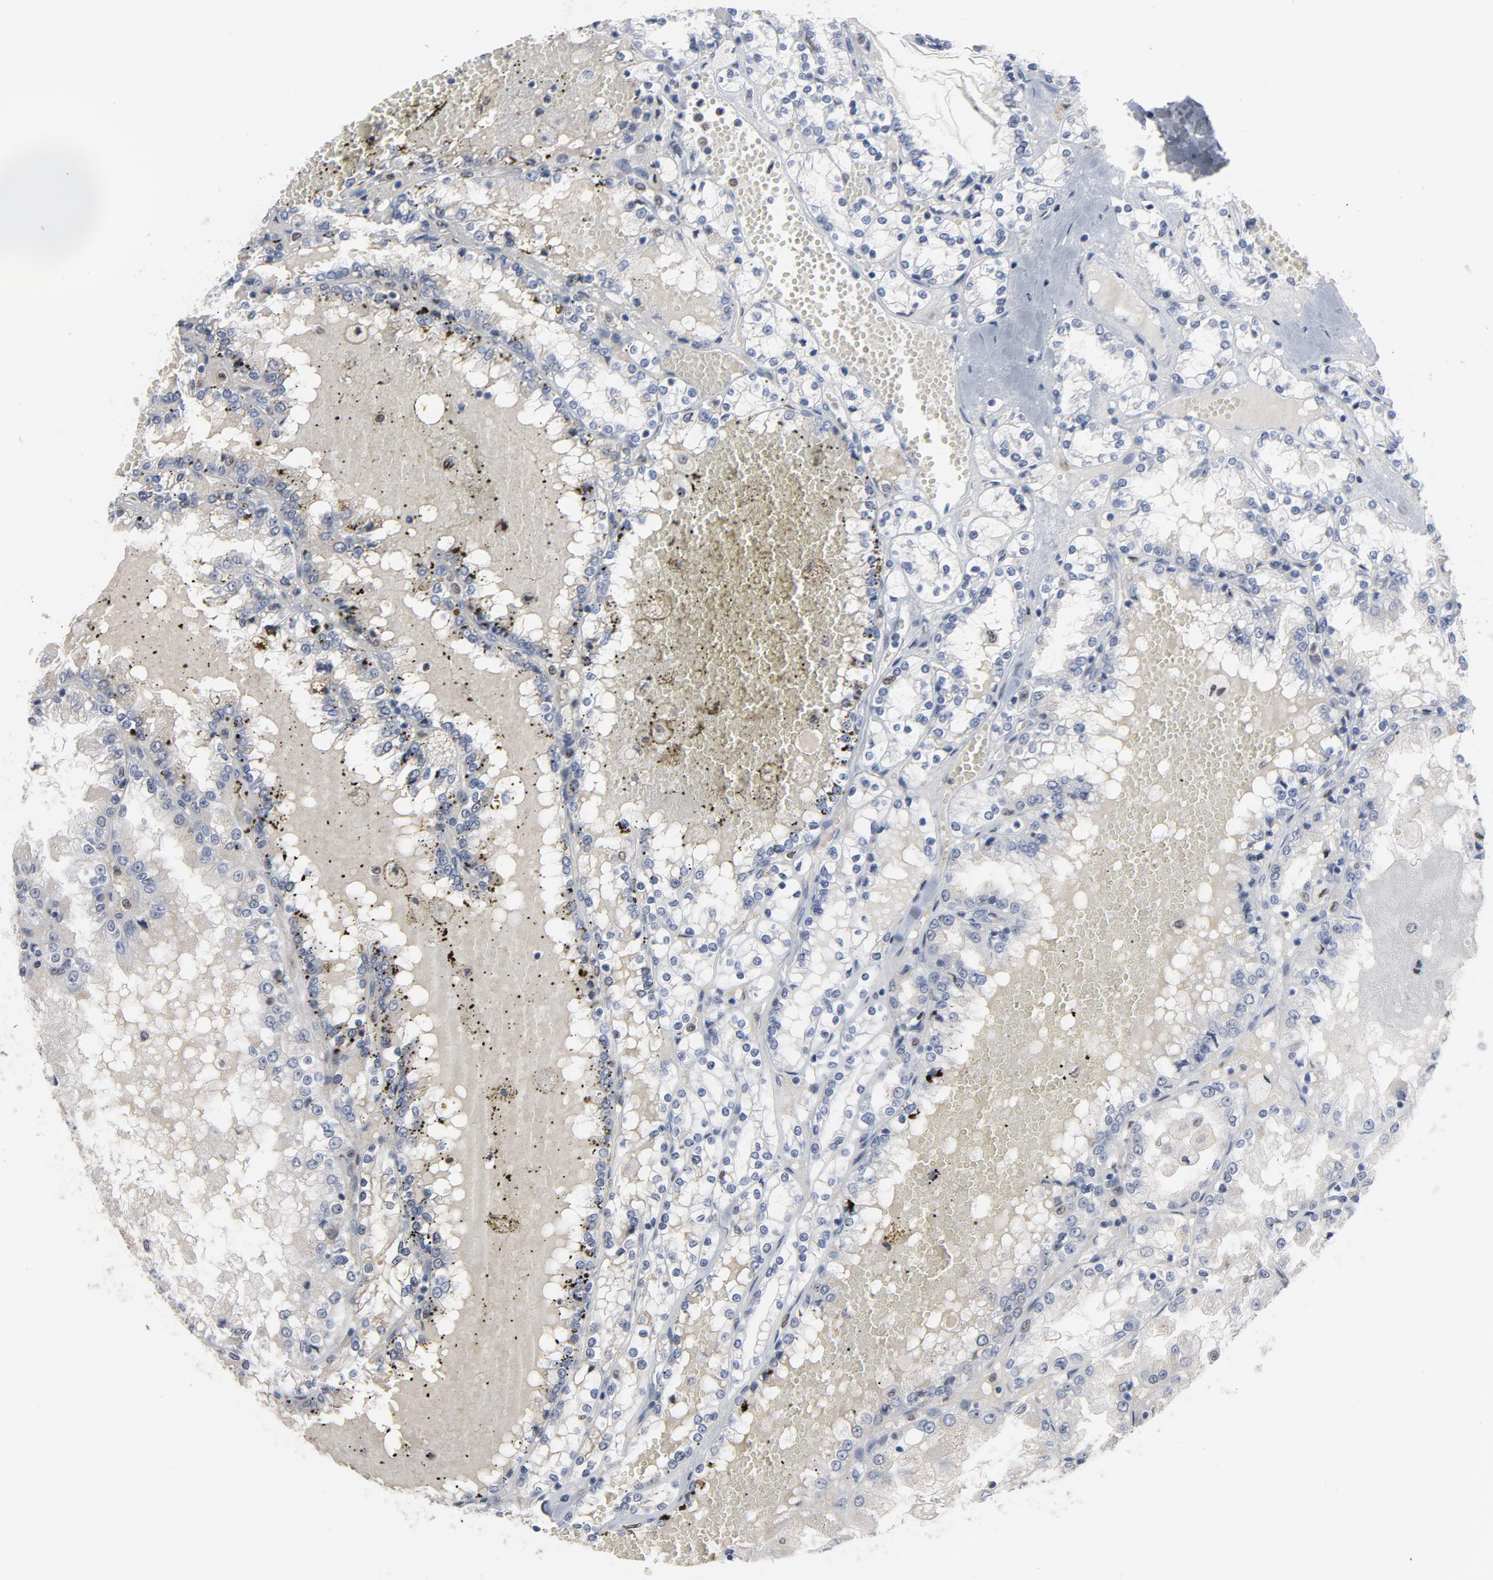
{"staining": {"intensity": "negative", "quantity": "none", "location": "none"}, "tissue": "renal cancer", "cell_type": "Tumor cells", "image_type": "cancer", "snomed": [{"axis": "morphology", "description": "Adenocarcinoma, NOS"}, {"axis": "topography", "description": "Kidney"}], "caption": "The photomicrograph demonstrates no staining of tumor cells in renal cancer.", "gene": "SPI1", "patient": {"sex": "female", "age": 56}}